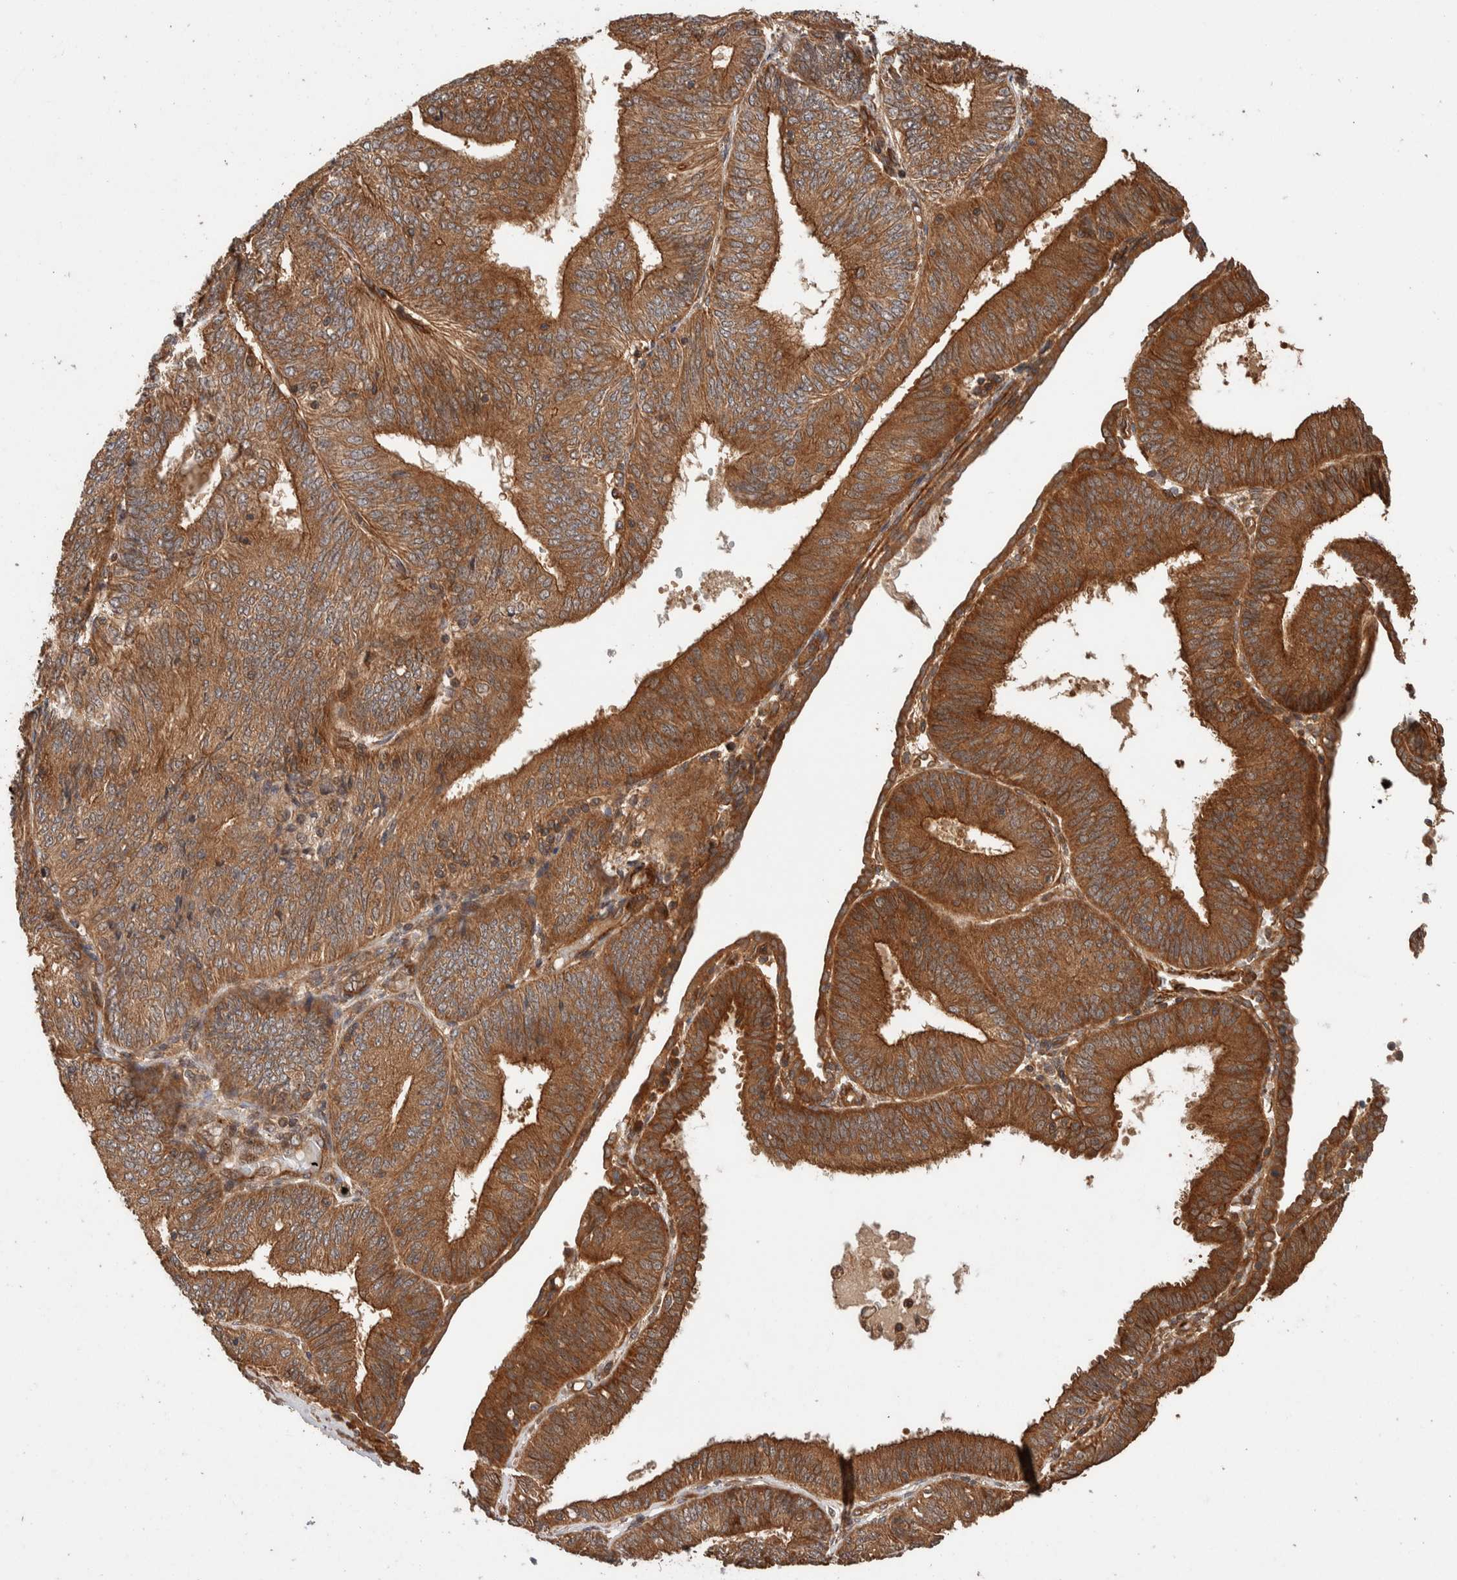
{"staining": {"intensity": "moderate", "quantity": ">75%", "location": "cytoplasmic/membranous"}, "tissue": "endometrial cancer", "cell_type": "Tumor cells", "image_type": "cancer", "snomed": [{"axis": "morphology", "description": "Adenocarcinoma, NOS"}, {"axis": "topography", "description": "Endometrium"}], "caption": "This photomicrograph reveals endometrial cancer (adenocarcinoma) stained with immunohistochemistry (IHC) to label a protein in brown. The cytoplasmic/membranous of tumor cells show moderate positivity for the protein. Nuclei are counter-stained blue.", "gene": "SYNRG", "patient": {"sex": "female", "age": 58}}